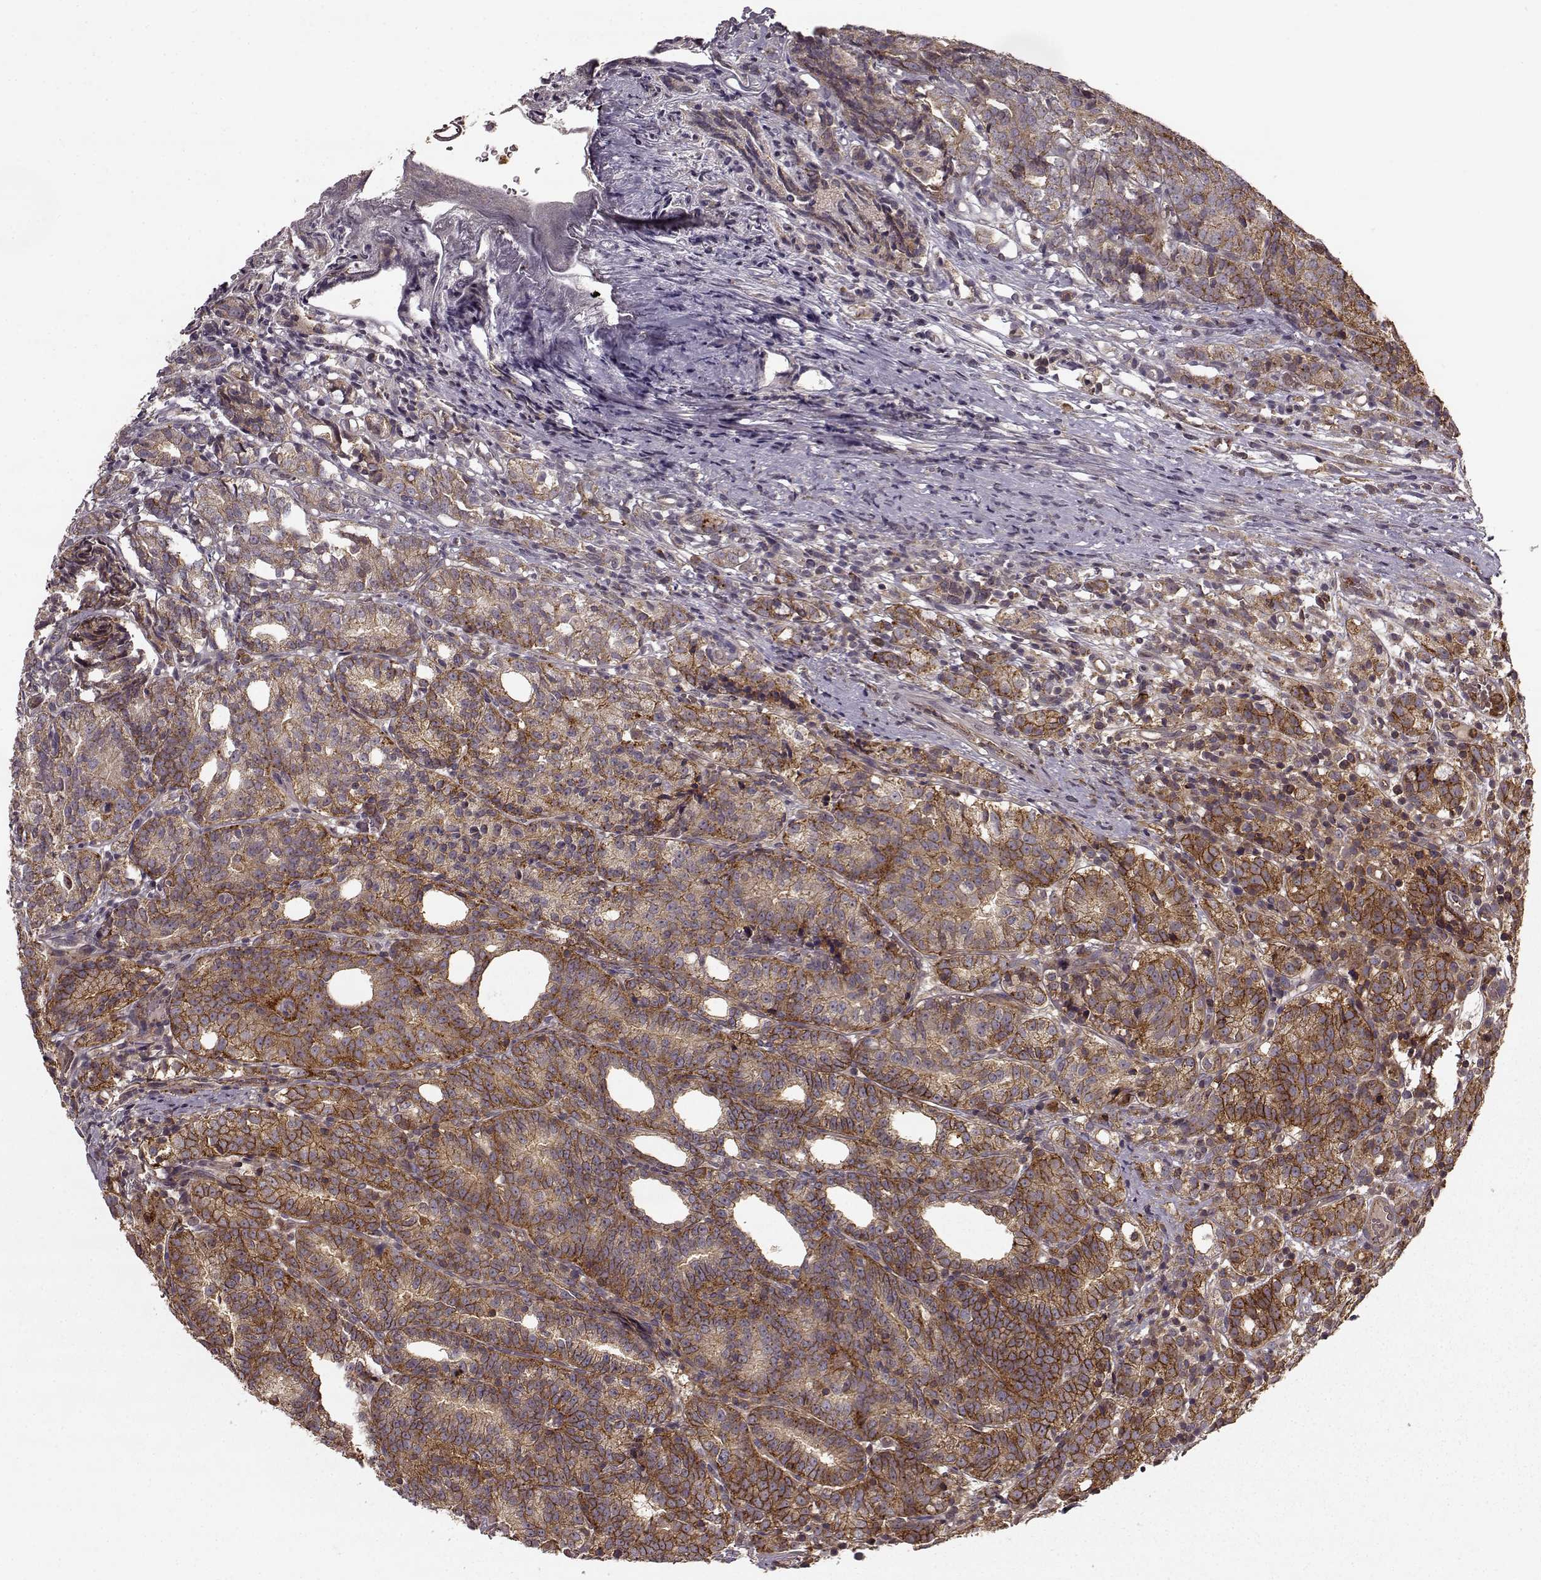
{"staining": {"intensity": "strong", "quantity": ">75%", "location": "cytoplasmic/membranous"}, "tissue": "prostate cancer", "cell_type": "Tumor cells", "image_type": "cancer", "snomed": [{"axis": "morphology", "description": "Adenocarcinoma, High grade"}, {"axis": "topography", "description": "Prostate"}], "caption": "Immunohistochemistry (IHC) (DAB) staining of human prostate high-grade adenocarcinoma exhibits strong cytoplasmic/membranous protein positivity in approximately >75% of tumor cells. (Brightfield microscopy of DAB IHC at high magnification).", "gene": "IFRD2", "patient": {"sex": "male", "age": 53}}